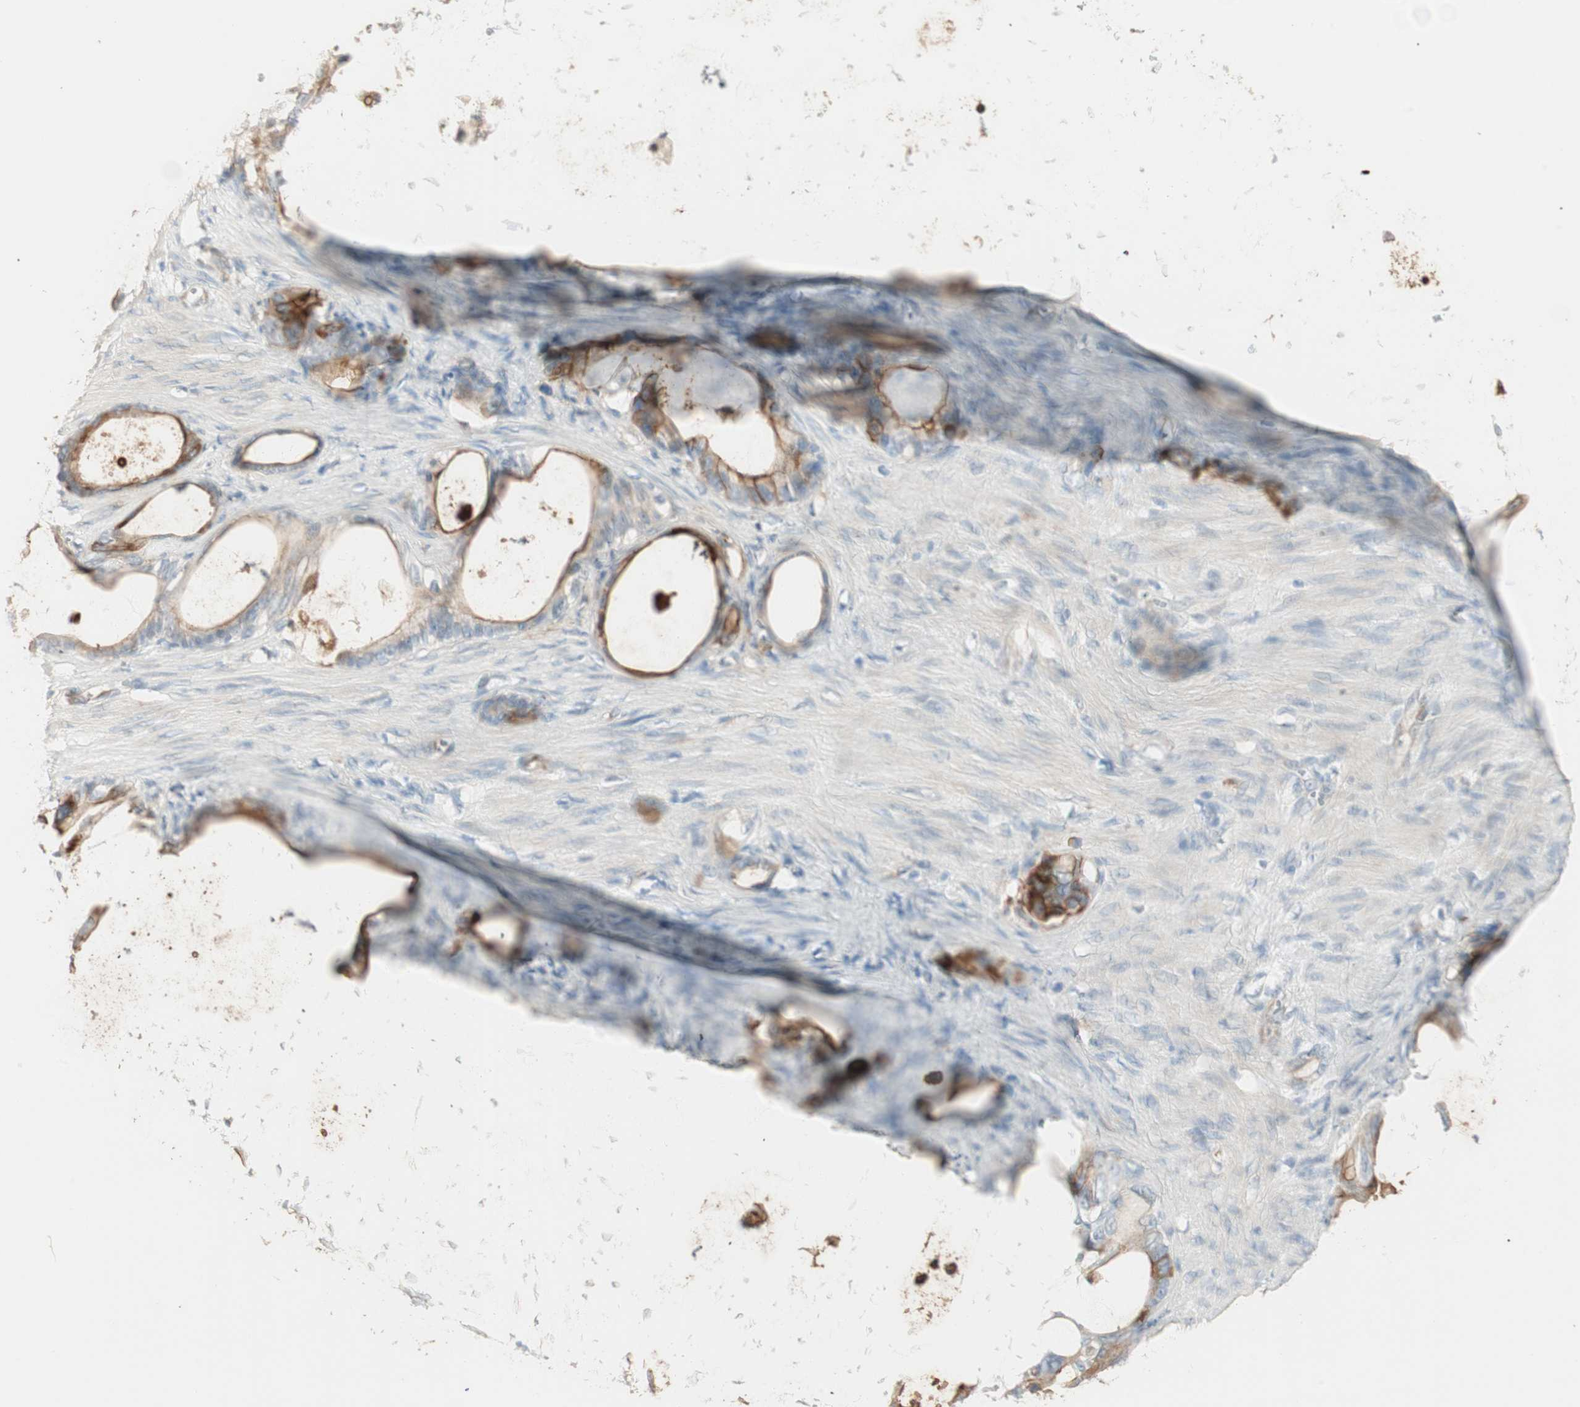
{"staining": {"intensity": "strong", "quantity": ">75%", "location": "cytoplasmic/membranous"}, "tissue": "stomach cancer", "cell_type": "Tumor cells", "image_type": "cancer", "snomed": [{"axis": "morphology", "description": "Adenocarcinoma, NOS"}, {"axis": "topography", "description": "Stomach"}], "caption": "This image demonstrates immunohistochemistry staining of human adenocarcinoma (stomach), with high strong cytoplasmic/membranous positivity in about >75% of tumor cells.", "gene": "TASOR", "patient": {"sex": "female", "age": 75}}